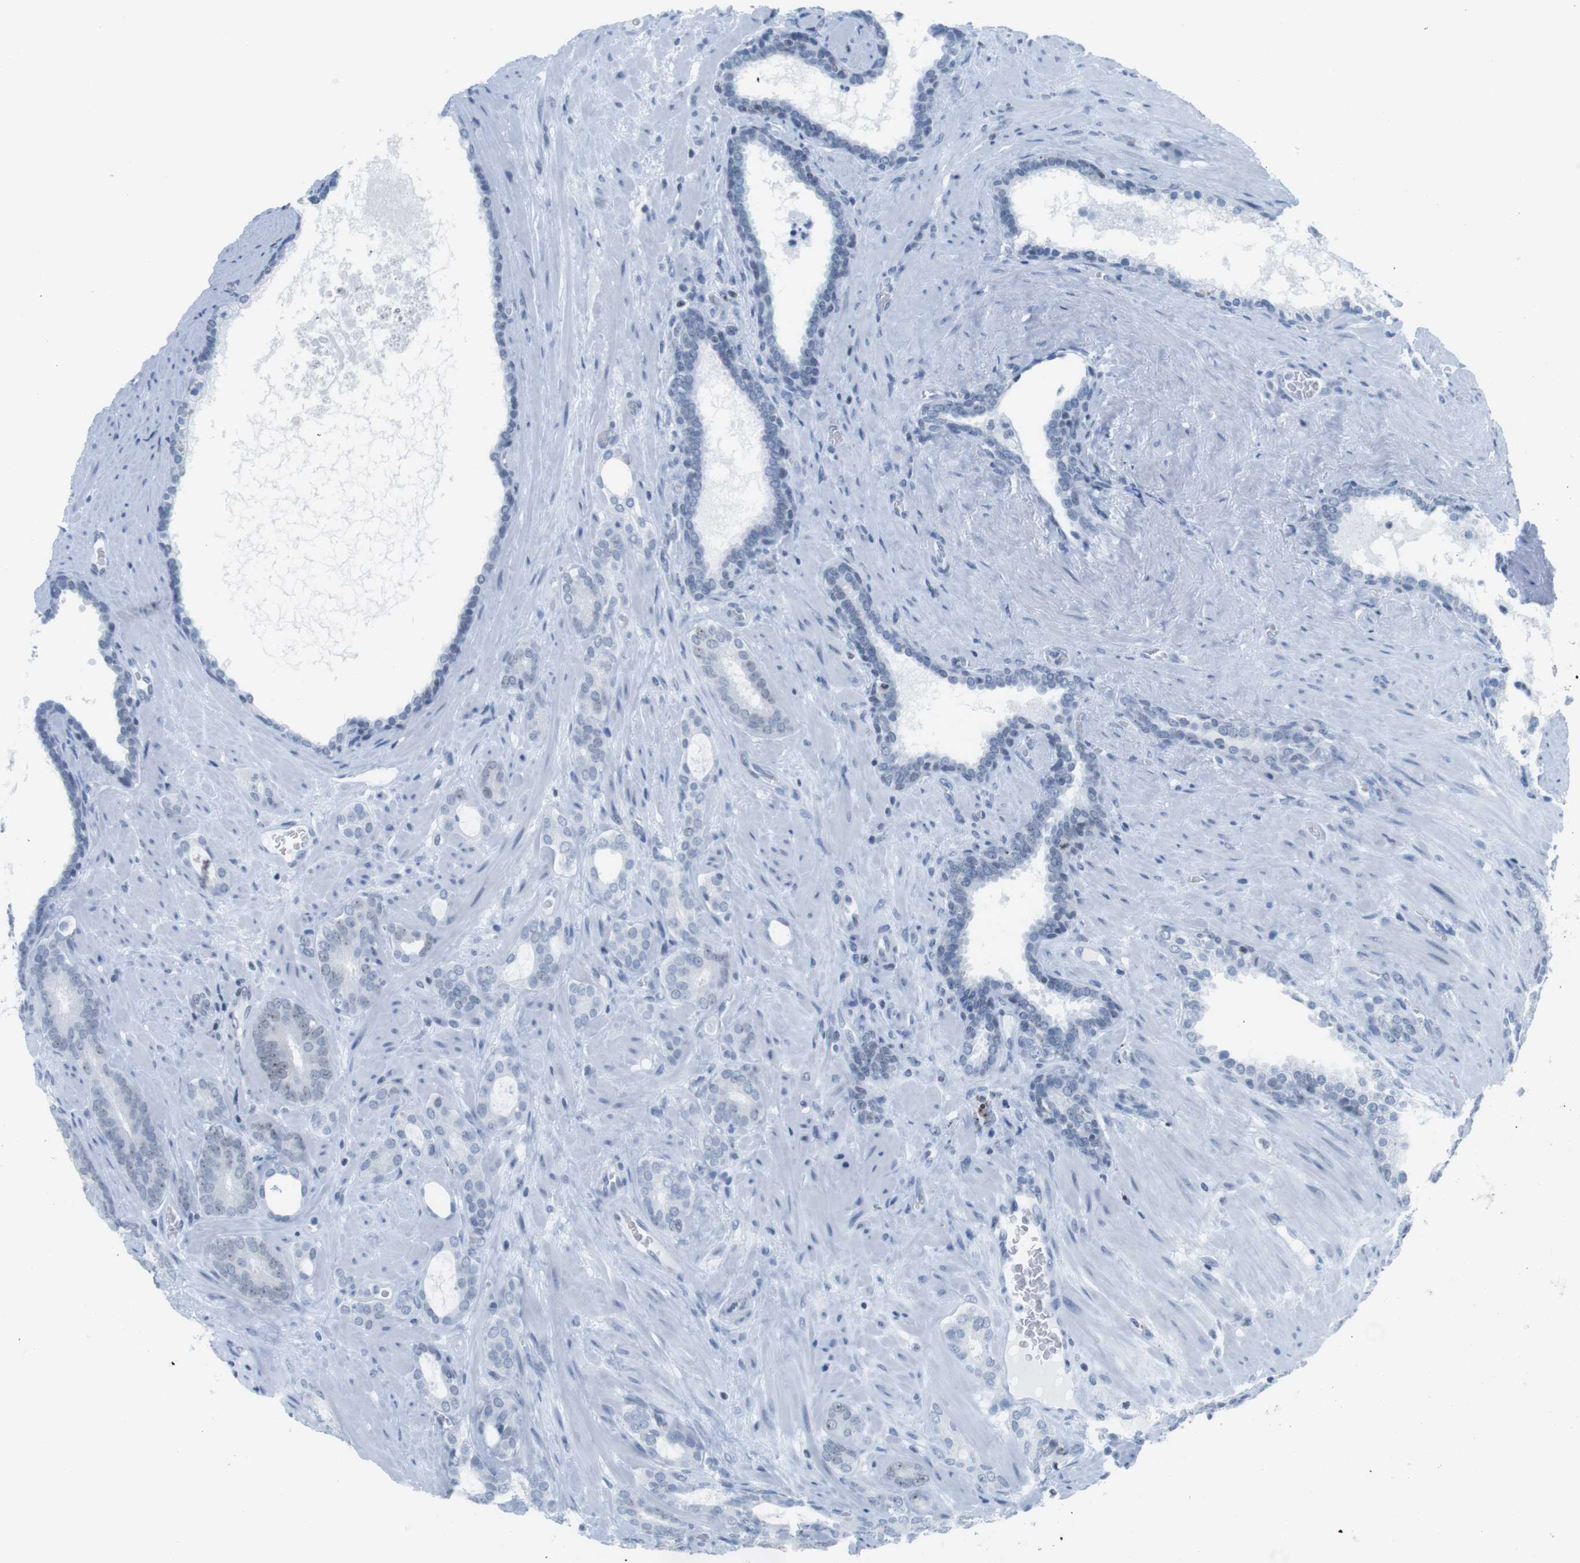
{"staining": {"intensity": "weak", "quantity": "25%-75%", "location": "nuclear"}, "tissue": "prostate cancer", "cell_type": "Tumor cells", "image_type": "cancer", "snomed": [{"axis": "morphology", "description": "Adenocarcinoma, Low grade"}, {"axis": "topography", "description": "Prostate"}], "caption": "Immunohistochemical staining of human low-grade adenocarcinoma (prostate) exhibits low levels of weak nuclear protein expression in about 25%-75% of tumor cells. (DAB (3,3'-diaminobenzidine) IHC with brightfield microscopy, high magnification).", "gene": "NIFK", "patient": {"sex": "male", "age": 63}}